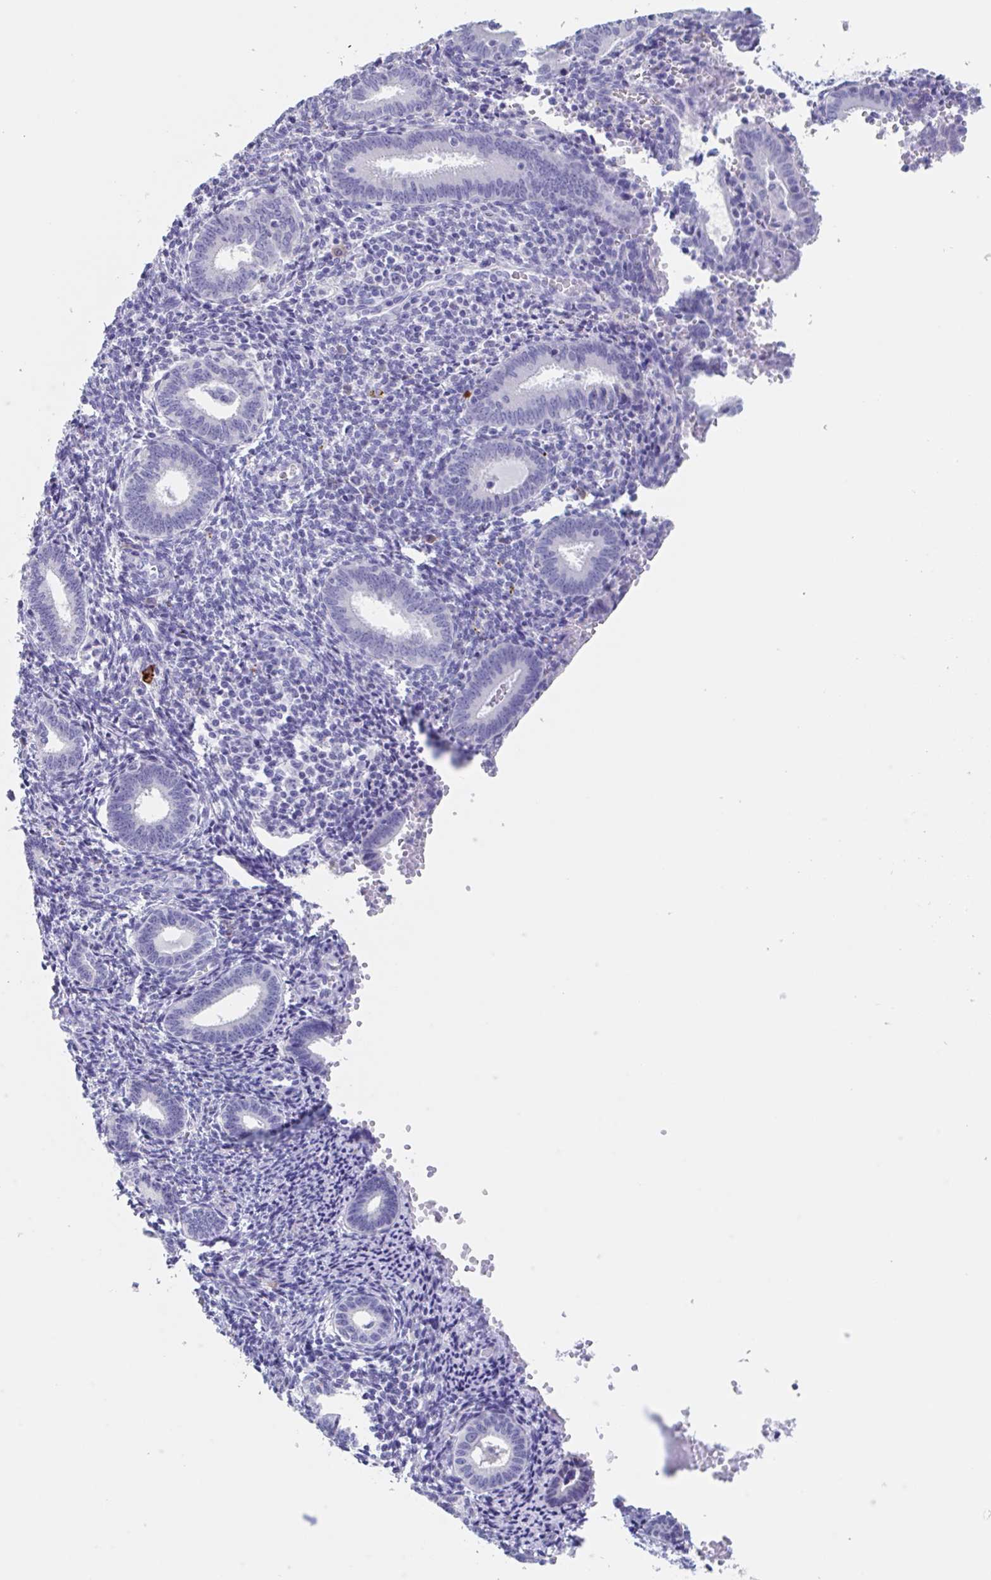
{"staining": {"intensity": "negative", "quantity": "none", "location": "none"}, "tissue": "endometrium", "cell_type": "Cells in endometrial stroma", "image_type": "normal", "snomed": [{"axis": "morphology", "description": "Normal tissue, NOS"}, {"axis": "topography", "description": "Endometrium"}], "caption": "IHC of unremarkable endometrium shows no expression in cells in endometrial stroma. (Stains: DAB immunohistochemistry with hematoxylin counter stain, Microscopy: brightfield microscopy at high magnification).", "gene": "NOXRED1", "patient": {"sex": "female", "age": 41}}